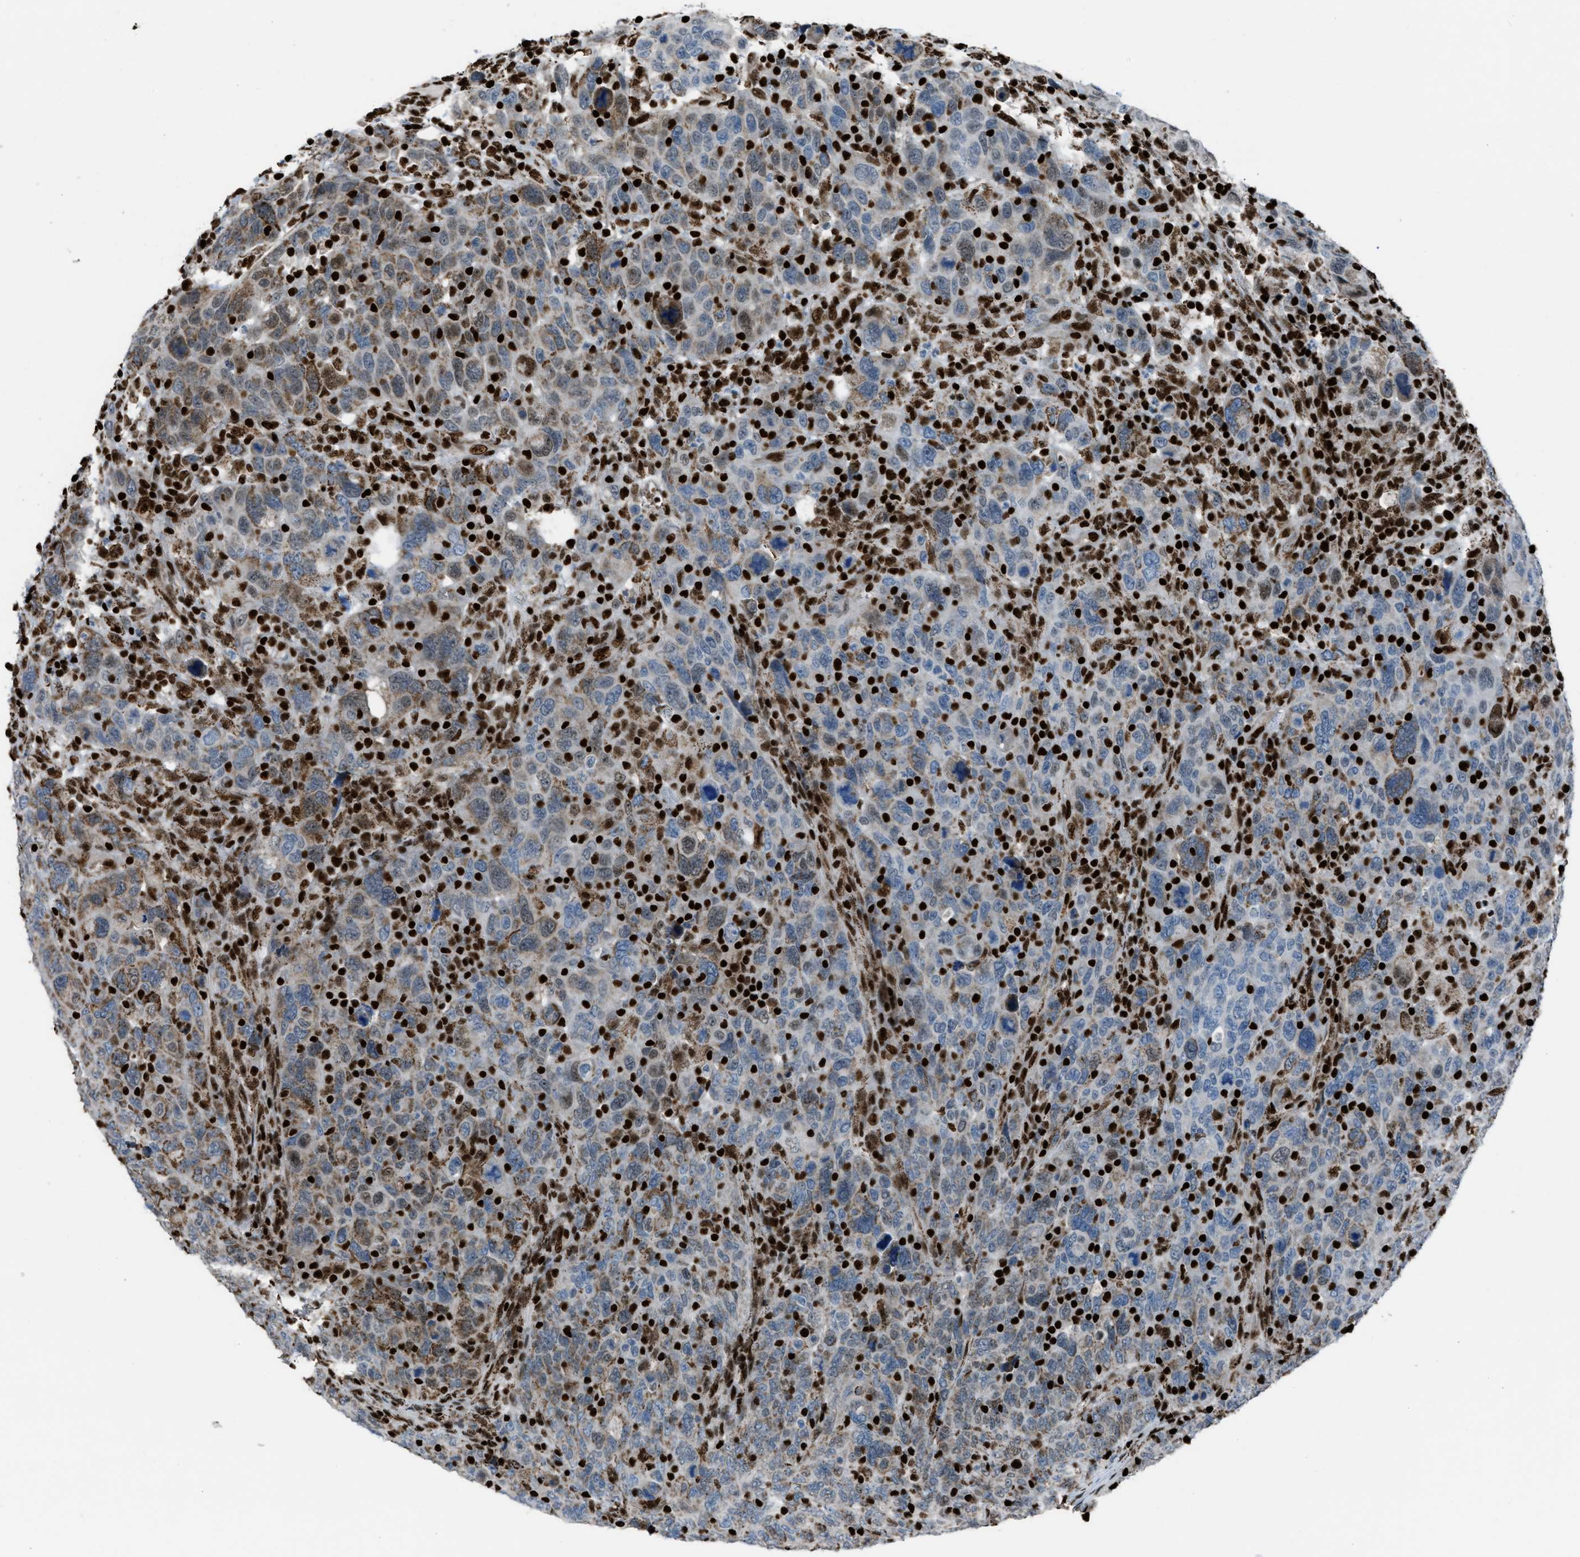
{"staining": {"intensity": "moderate", "quantity": "25%-75%", "location": "cytoplasmic/membranous"}, "tissue": "breast cancer", "cell_type": "Tumor cells", "image_type": "cancer", "snomed": [{"axis": "morphology", "description": "Duct carcinoma"}, {"axis": "topography", "description": "Breast"}], "caption": "Protein staining of breast invasive ductal carcinoma tissue exhibits moderate cytoplasmic/membranous staining in approximately 25%-75% of tumor cells.", "gene": "SLFN5", "patient": {"sex": "female", "age": 37}}